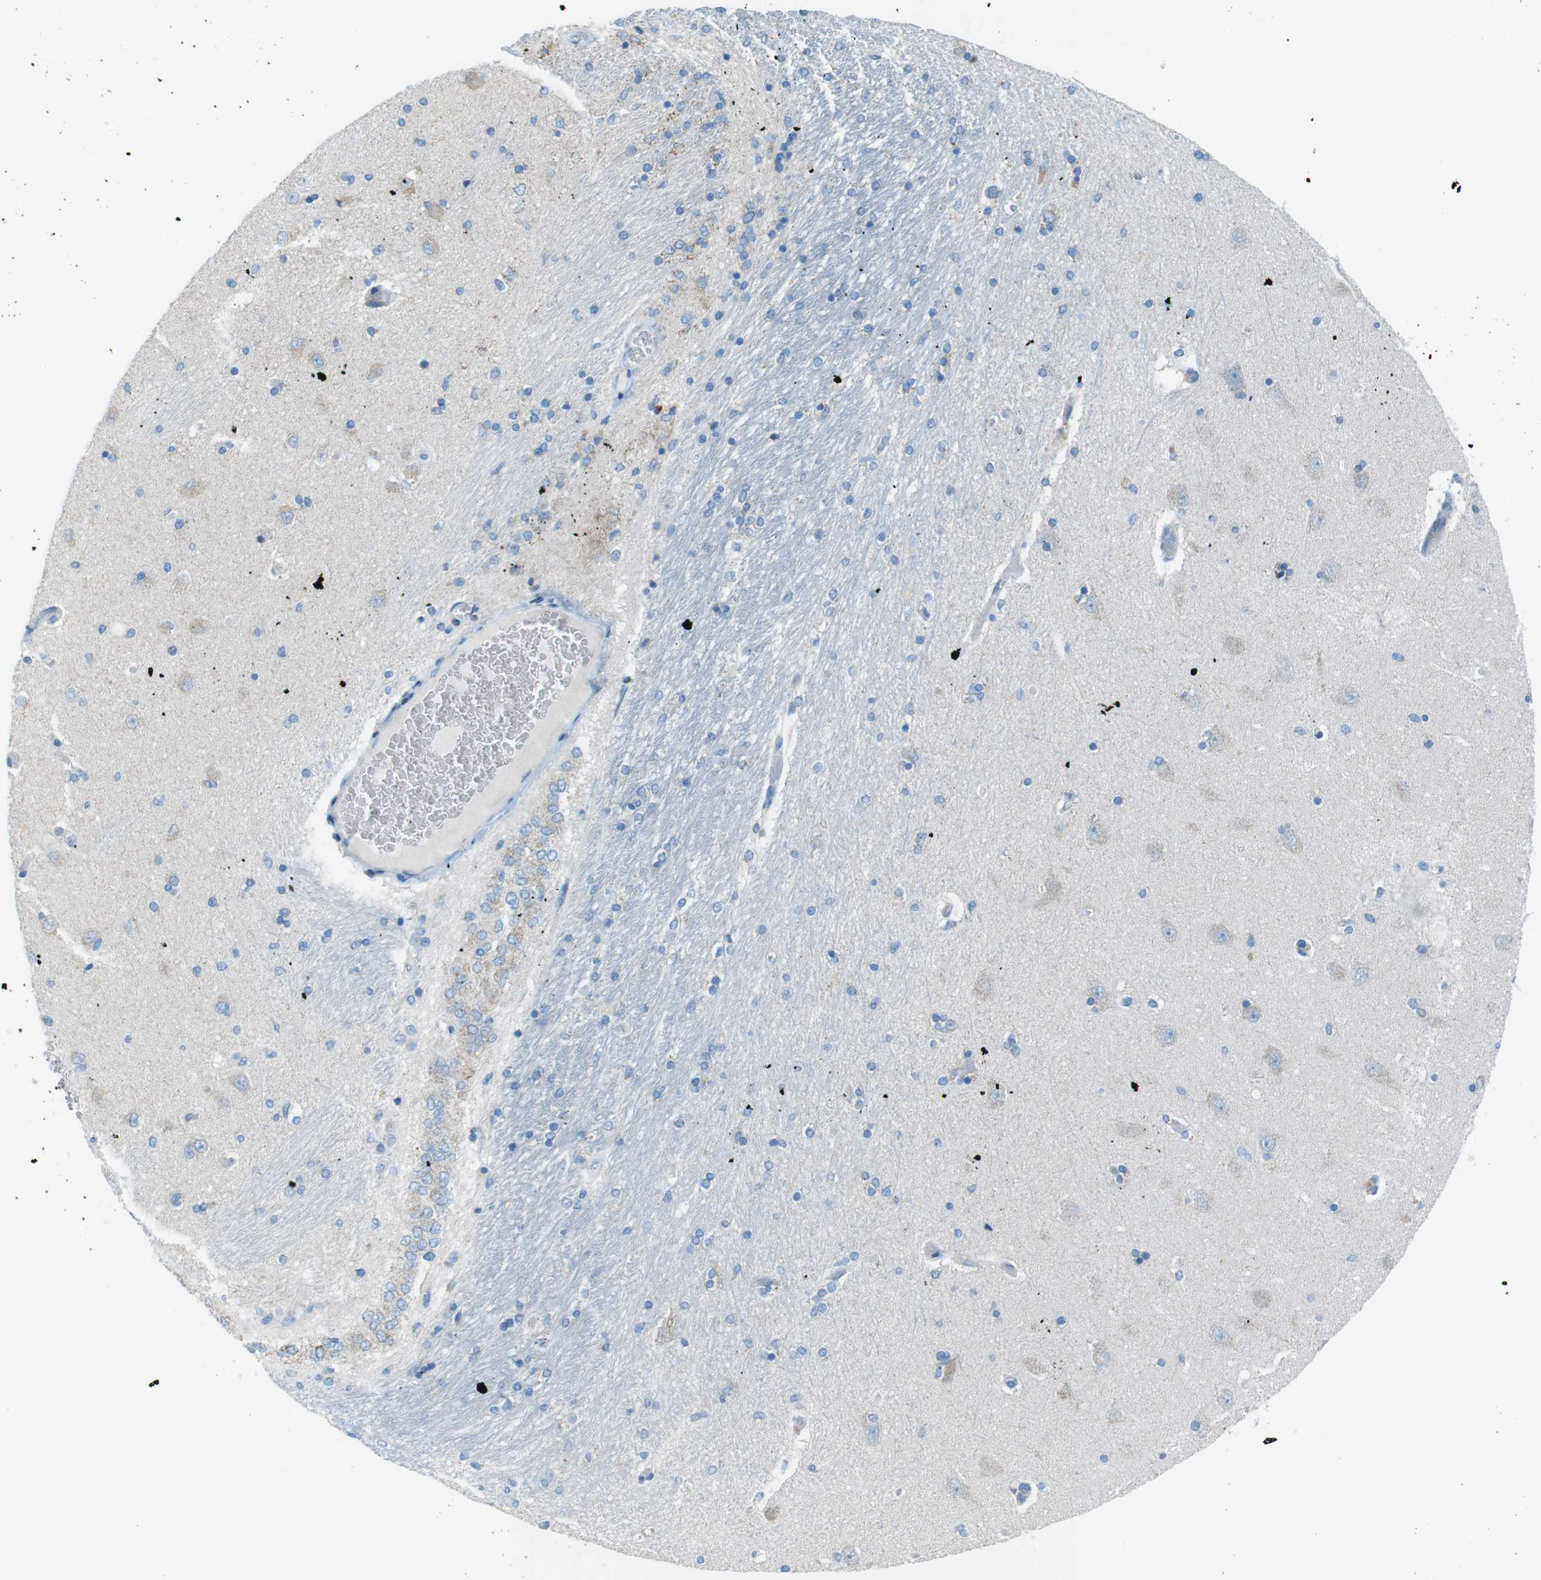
{"staining": {"intensity": "negative", "quantity": "none", "location": "none"}, "tissue": "hippocampus", "cell_type": "Glial cells", "image_type": "normal", "snomed": [{"axis": "morphology", "description": "Normal tissue, NOS"}, {"axis": "topography", "description": "Hippocampus"}], "caption": "Unremarkable hippocampus was stained to show a protein in brown. There is no significant expression in glial cells. The staining is performed using DAB (3,3'-diaminobenzidine) brown chromogen with nuclei counter-stained in using hematoxylin.", "gene": "DNAJA3", "patient": {"sex": "female", "age": 54}}